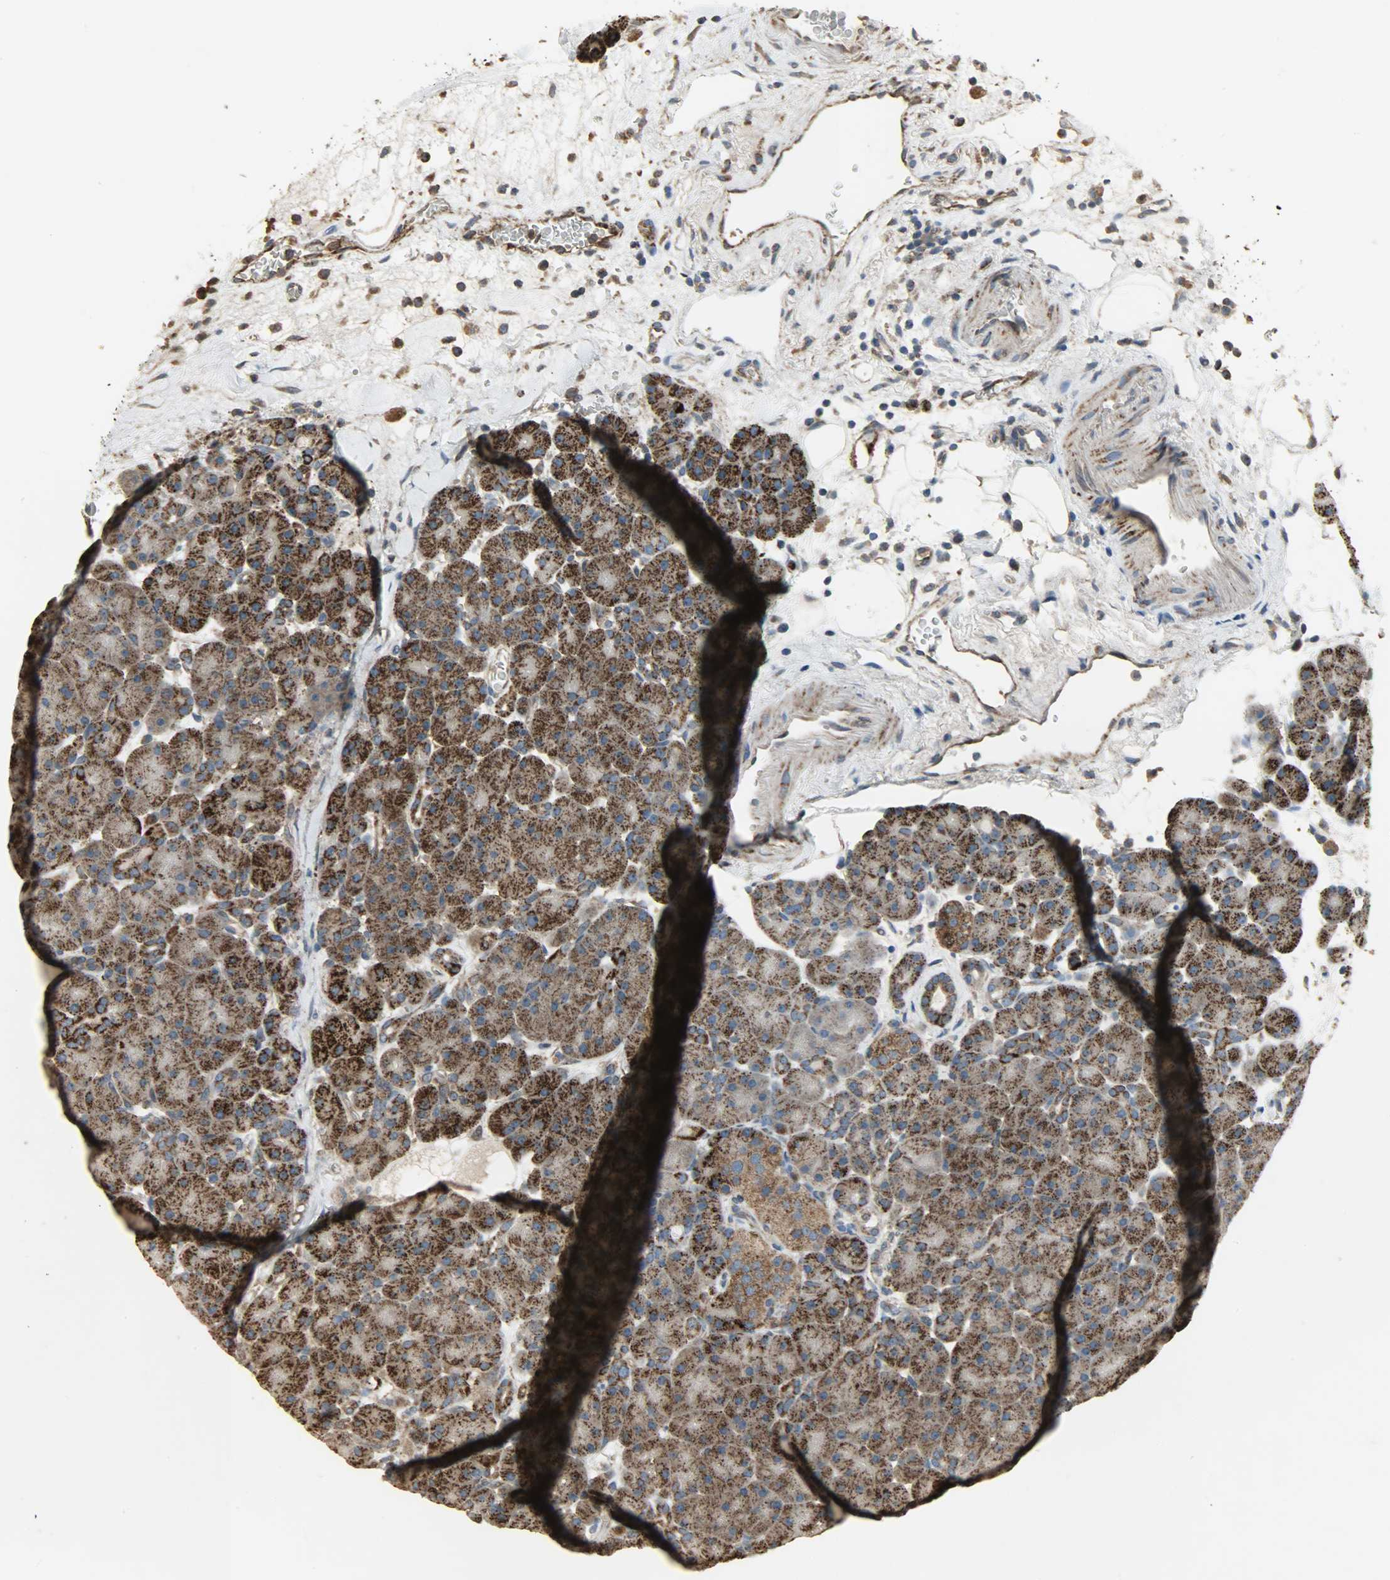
{"staining": {"intensity": "strong", "quantity": ">75%", "location": "cytoplasmic/membranous"}, "tissue": "pancreas", "cell_type": "Exocrine glandular cells", "image_type": "normal", "snomed": [{"axis": "morphology", "description": "Normal tissue, NOS"}, {"axis": "topography", "description": "Pancreas"}], "caption": "DAB immunohistochemical staining of unremarkable pancreas reveals strong cytoplasmic/membranous protein expression in about >75% of exocrine glandular cells.", "gene": "AMT", "patient": {"sex": "male", "age": 66}}